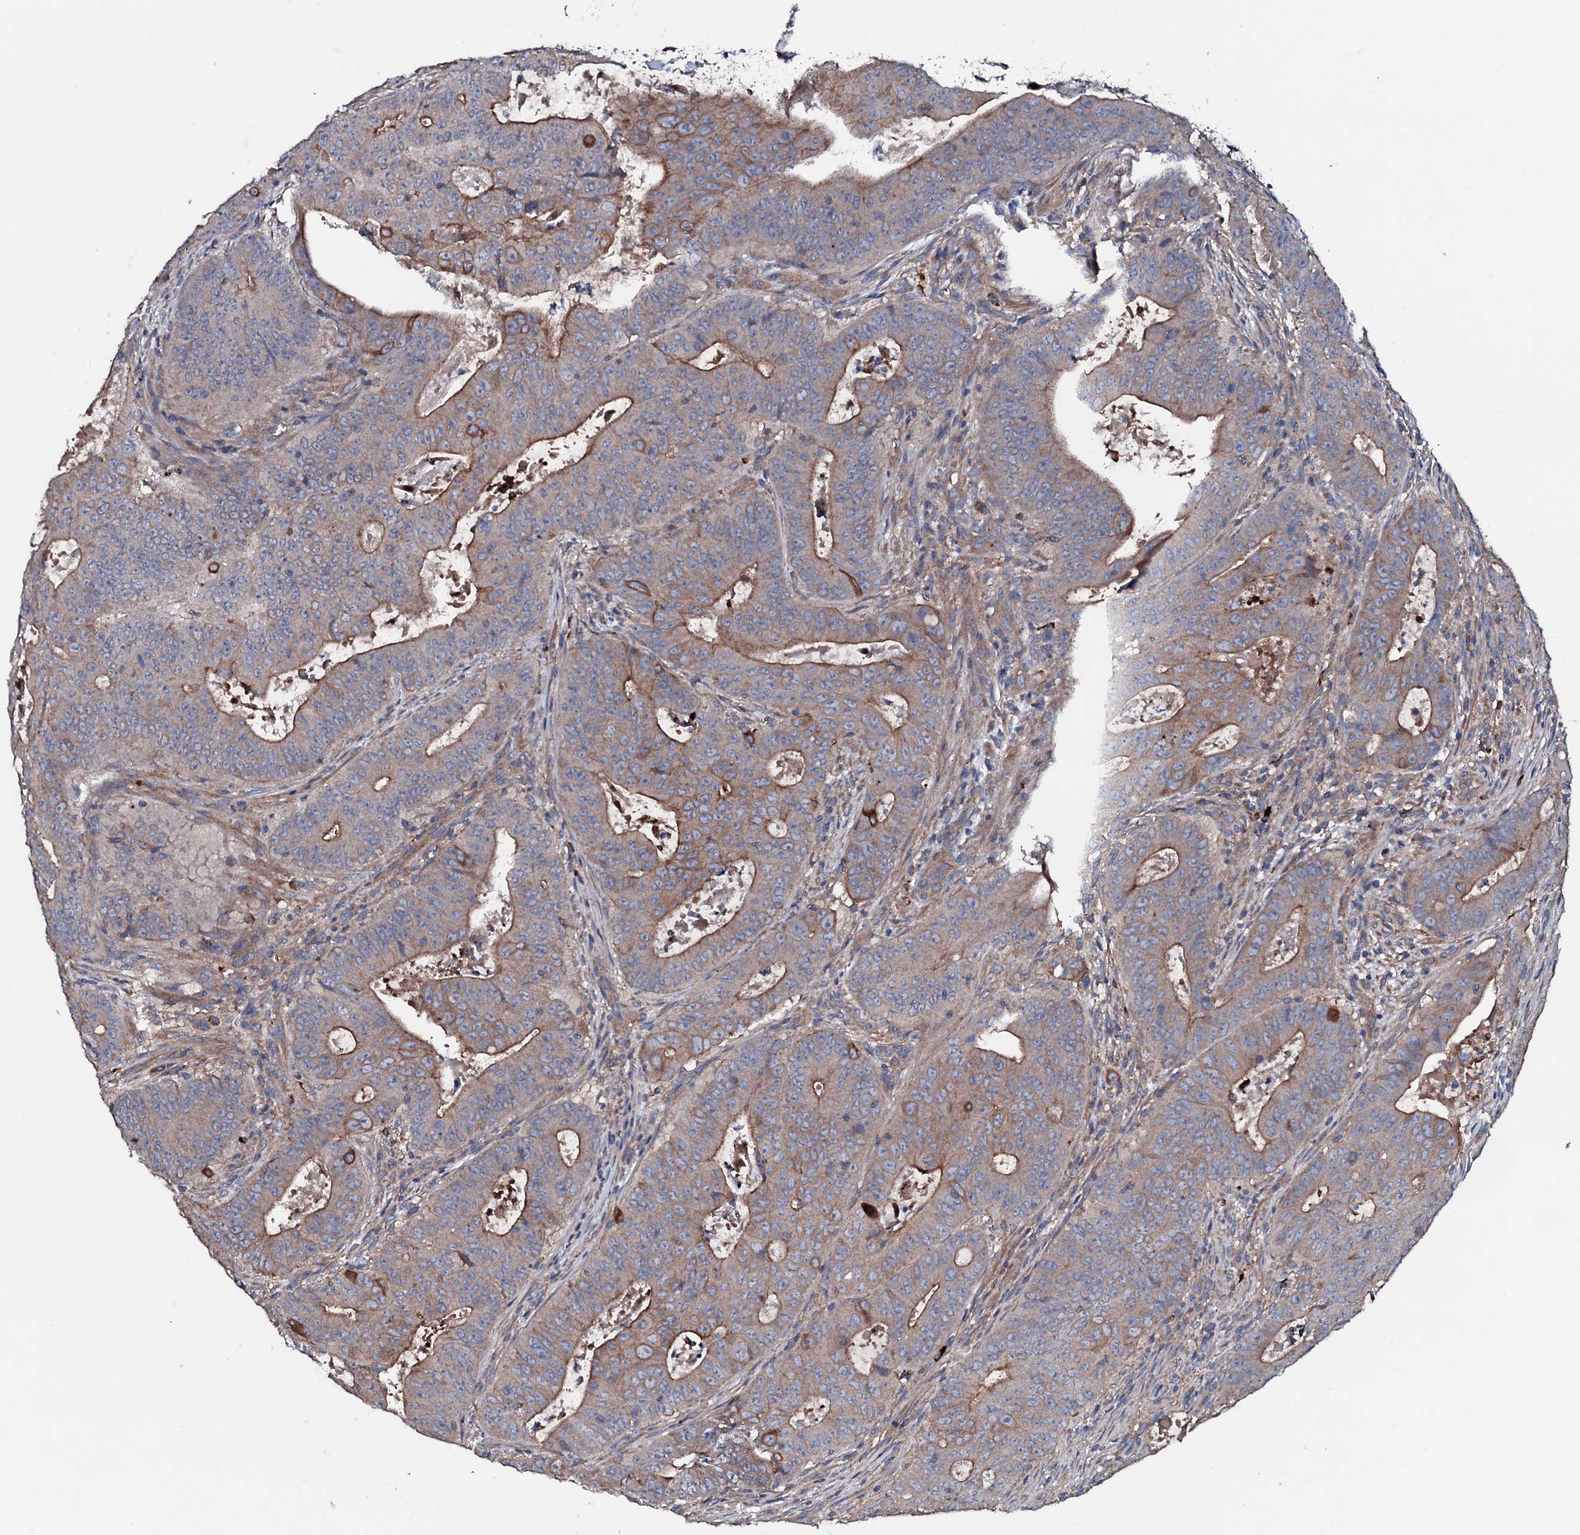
{"staining": {"intensity": "strong", "quantity": "25%-75%", "location": "cytoplasmic/membranous"}, "tissue": "colorectal cancer", "cell_type": "Tumor cells", "image_type": "cancer", "snomed": [{"axis": "morphology", "description": "Adenocarcinoma, NOS"}, {"axis": "topography", "description": "Rectum"}], "caption": "DAB (3,3'-diaminobenzidine) immunohistochemical staining of colorectal adenocarcinoma shows strong cytoplasmic/membranous protein expression in about 25%-75% of tumor cells.", "gene": "NEK1", "patient": {"sex": "female", "age": 75}}